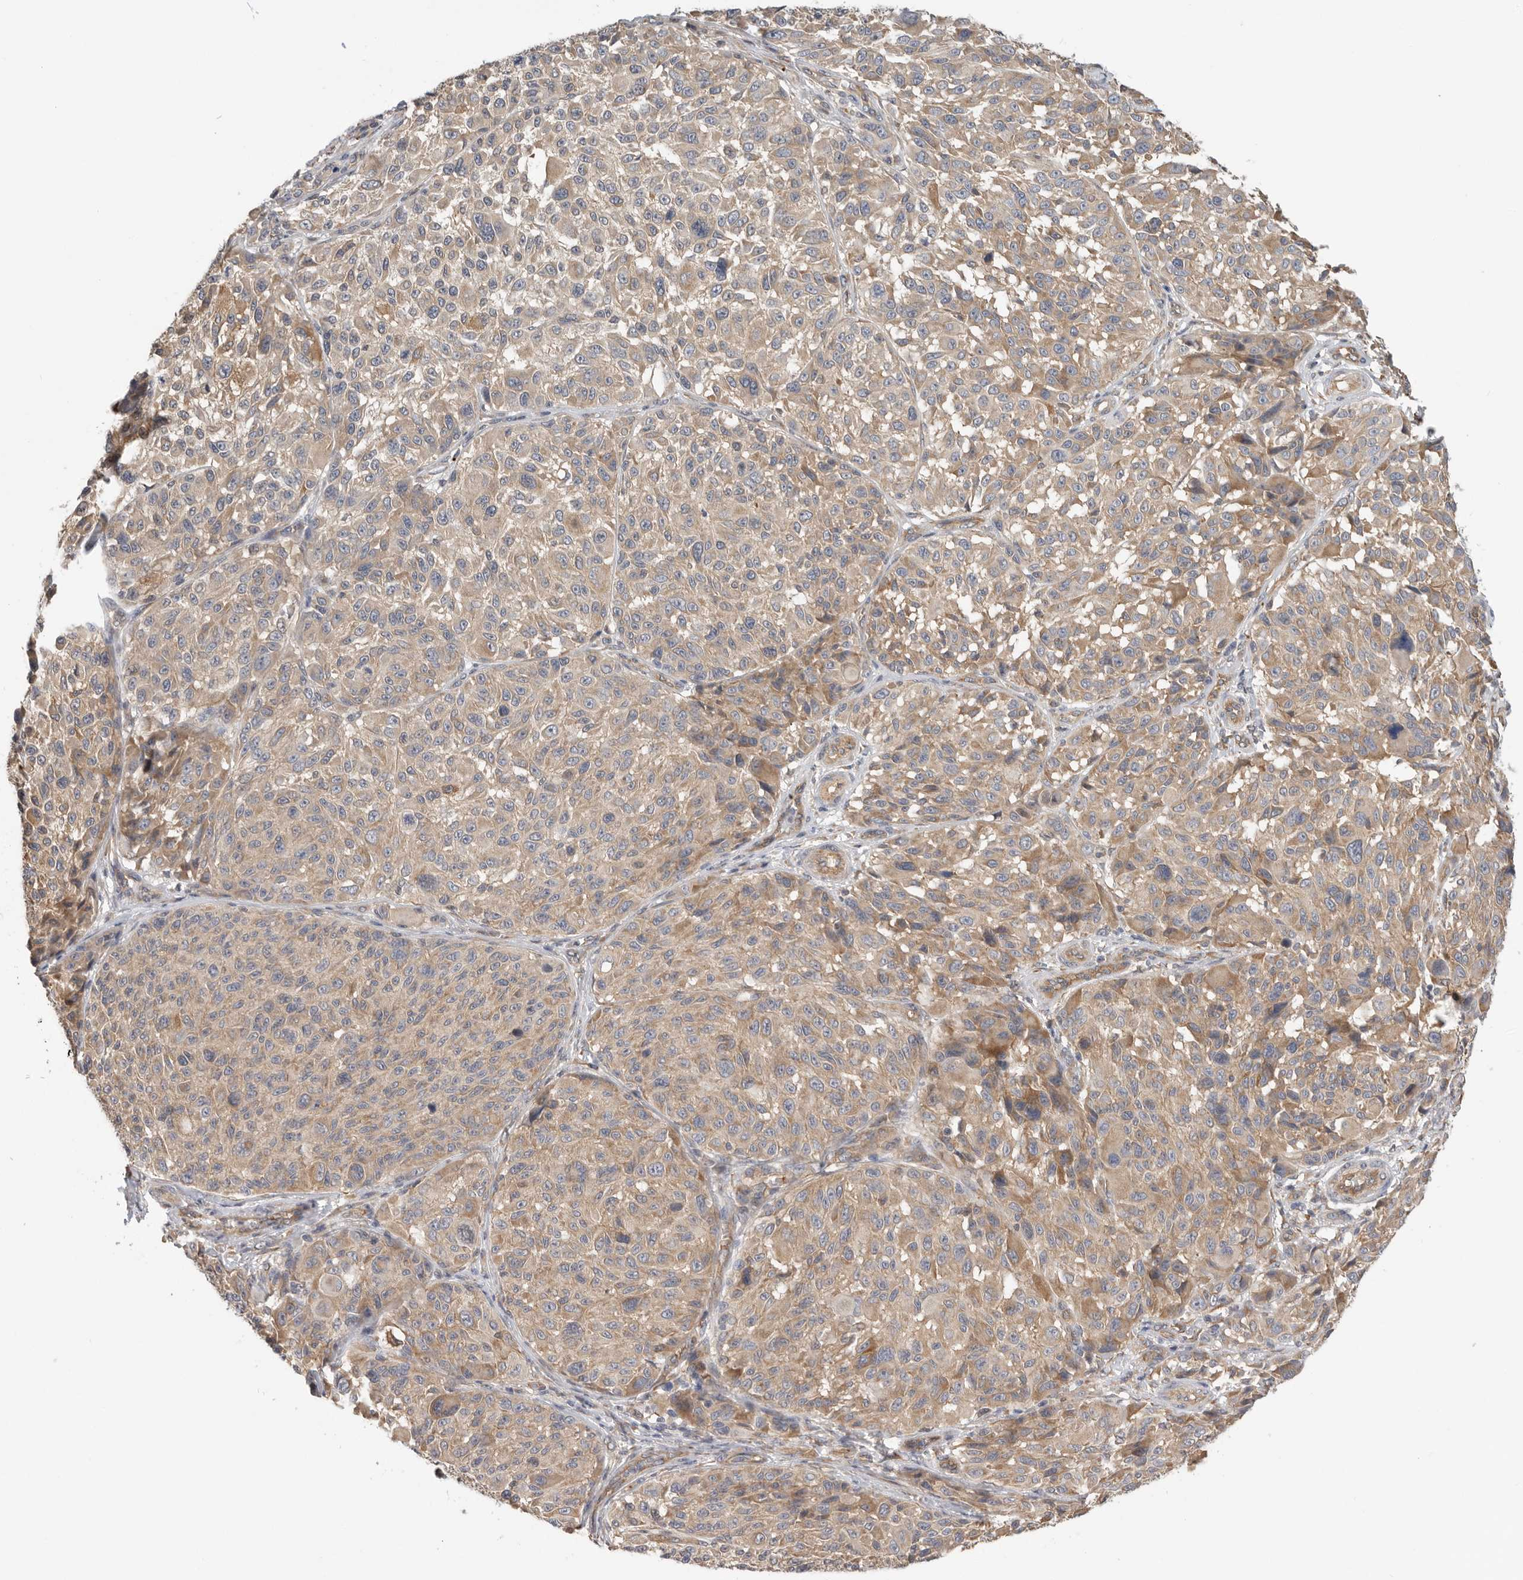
{"staining": {"intensity": "moderate", "quantity": ">75%", "location": "cytoplasmic/membranous"}, "tissue": "melanoma", "cell_type": "Tumor cells", "image_type": "cancer", "snomed": [{"axis": "morphology", "description": "Malignant melanoma, NOS"}, {"axis": "topography", "description": "Skin"}], "caption": "Moderate cytoplasmic/membranous protein positivity is appreciated in approximately >75% of tumor cells in melanoma. Using DAB (3,3'-diaminobenzidine) (brown) and hematoxylin (blue) stains, captured at high magnification using brightfield microscopy.", "gene": "CDC42BPB", "patient": {"sex": "male", "age": 83}}